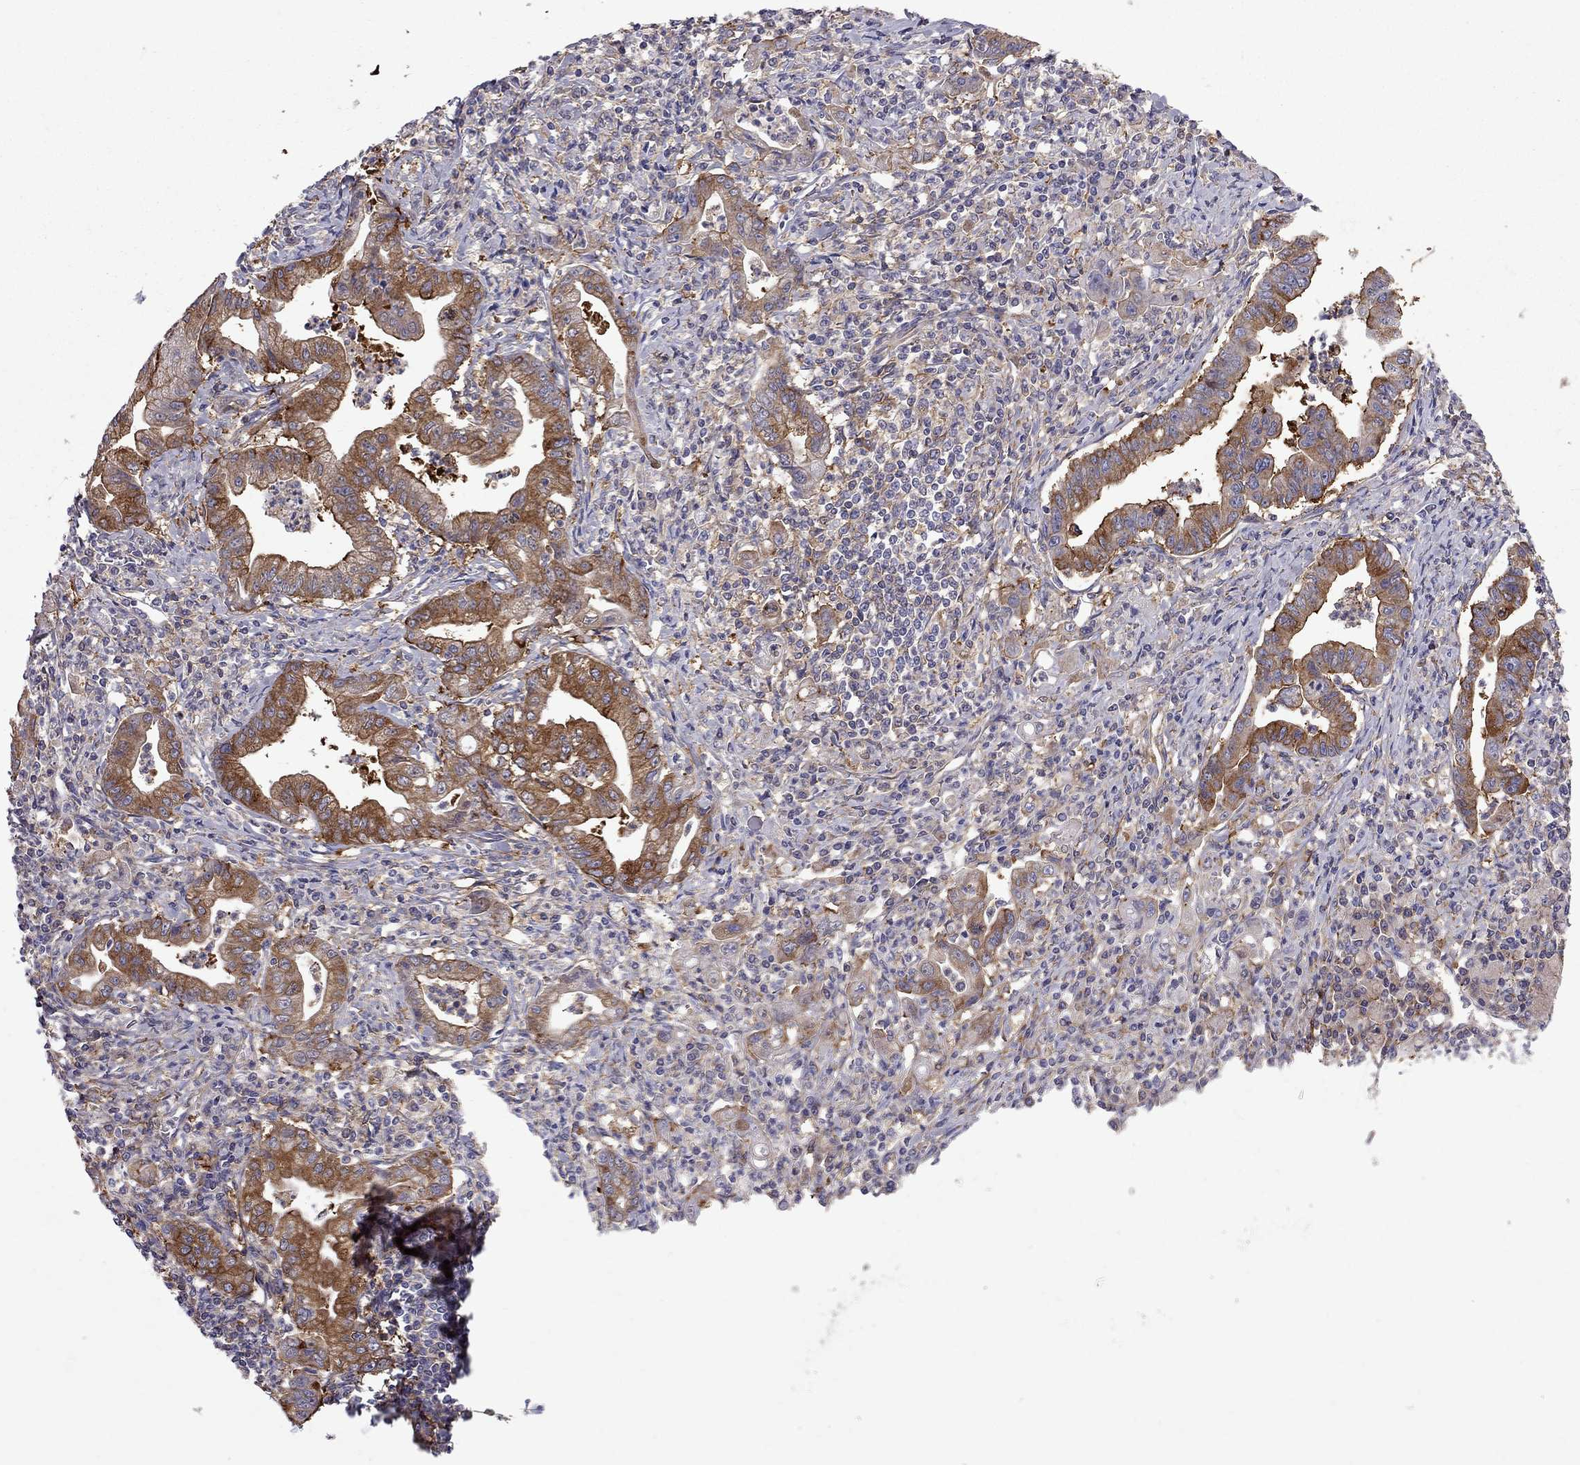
{"staining": {"intensity": "strong", "quantity": ">75%", "location": "cytoplasmic/membranous"}, "tissue": "stomach cancer", "cell_type": "Tumor cells", "image_type": "cancer", "snomed": [{"axis": "morphology", "description": "Adenocarcinoma, NOS"}, {"axis": "topography", "description": "Stomach, upper"}], "caption": "This micrograph displays stomach adenocarcinoma stained with immunohistochemistry to label a protein in brown. The cytoplasmic/membranous of tumor cells show strong positivity for the protein. Nuclei are counter-stained blue.", "gene": "EIF4E3", "patient": {"sex": "female", "age": 79}}